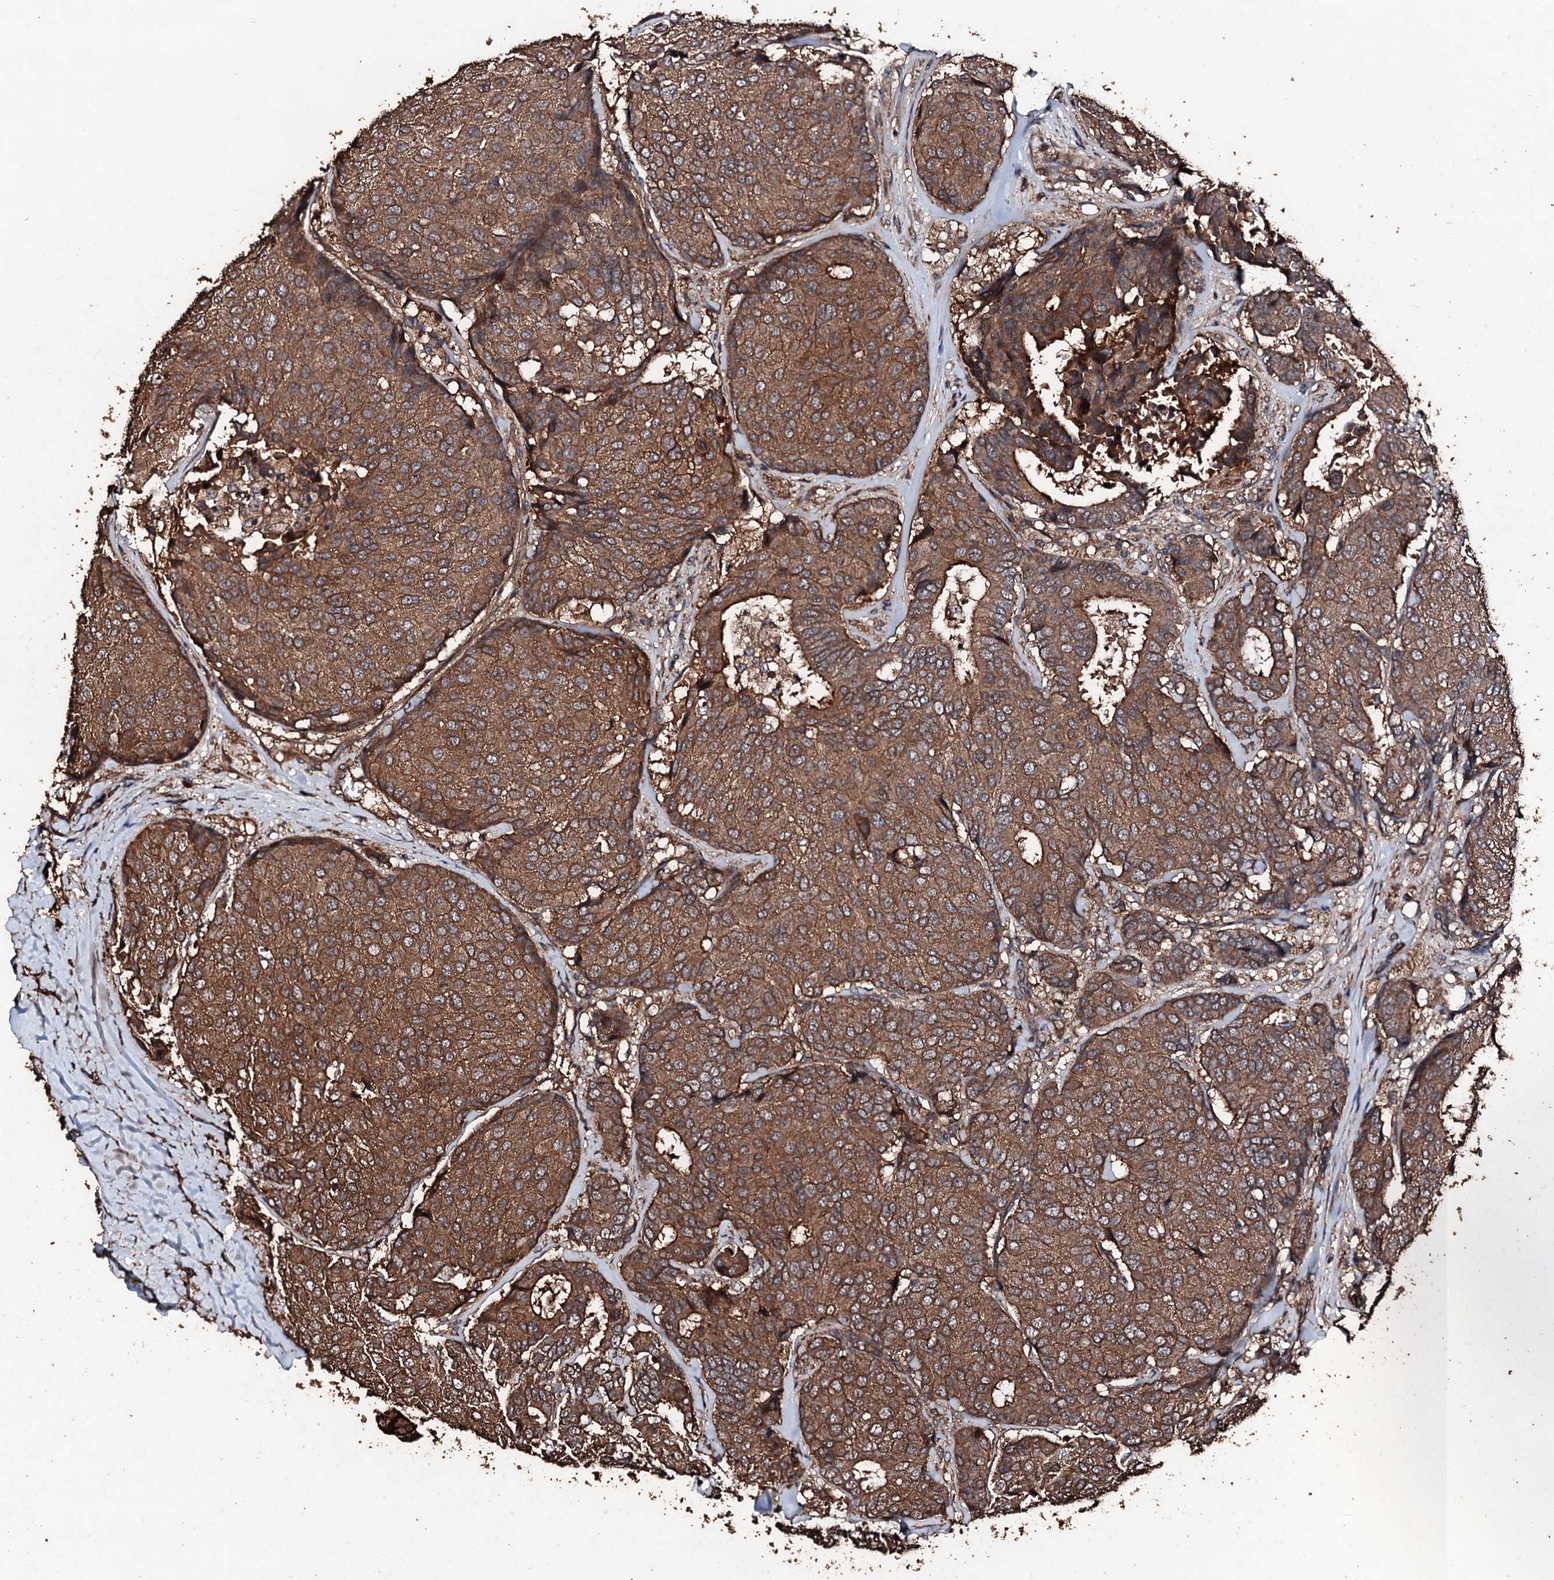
{"staining": {"intensity": "strong", "quantity": ">75%", "location": "cytoplasmic/membranous"}, "tissue": "breast cancer", "cell_type": "Tumor cells", "image_type": "cancer", "snomed": [{"axis": "morphology", "description": "Duct carcinoma"}, {"axis": "topography", "description": "Breast"}], "caption": "IHC (DAB (3,3'-diaminobenzidine)) staining of breast invasive ductal carcinoma demonstrates strong cytoplasmic/membranous protein staining in approximately >75% of tumor cells.", "gene": "KIF18A", "patient": {"sex": "female", "age": 75}}